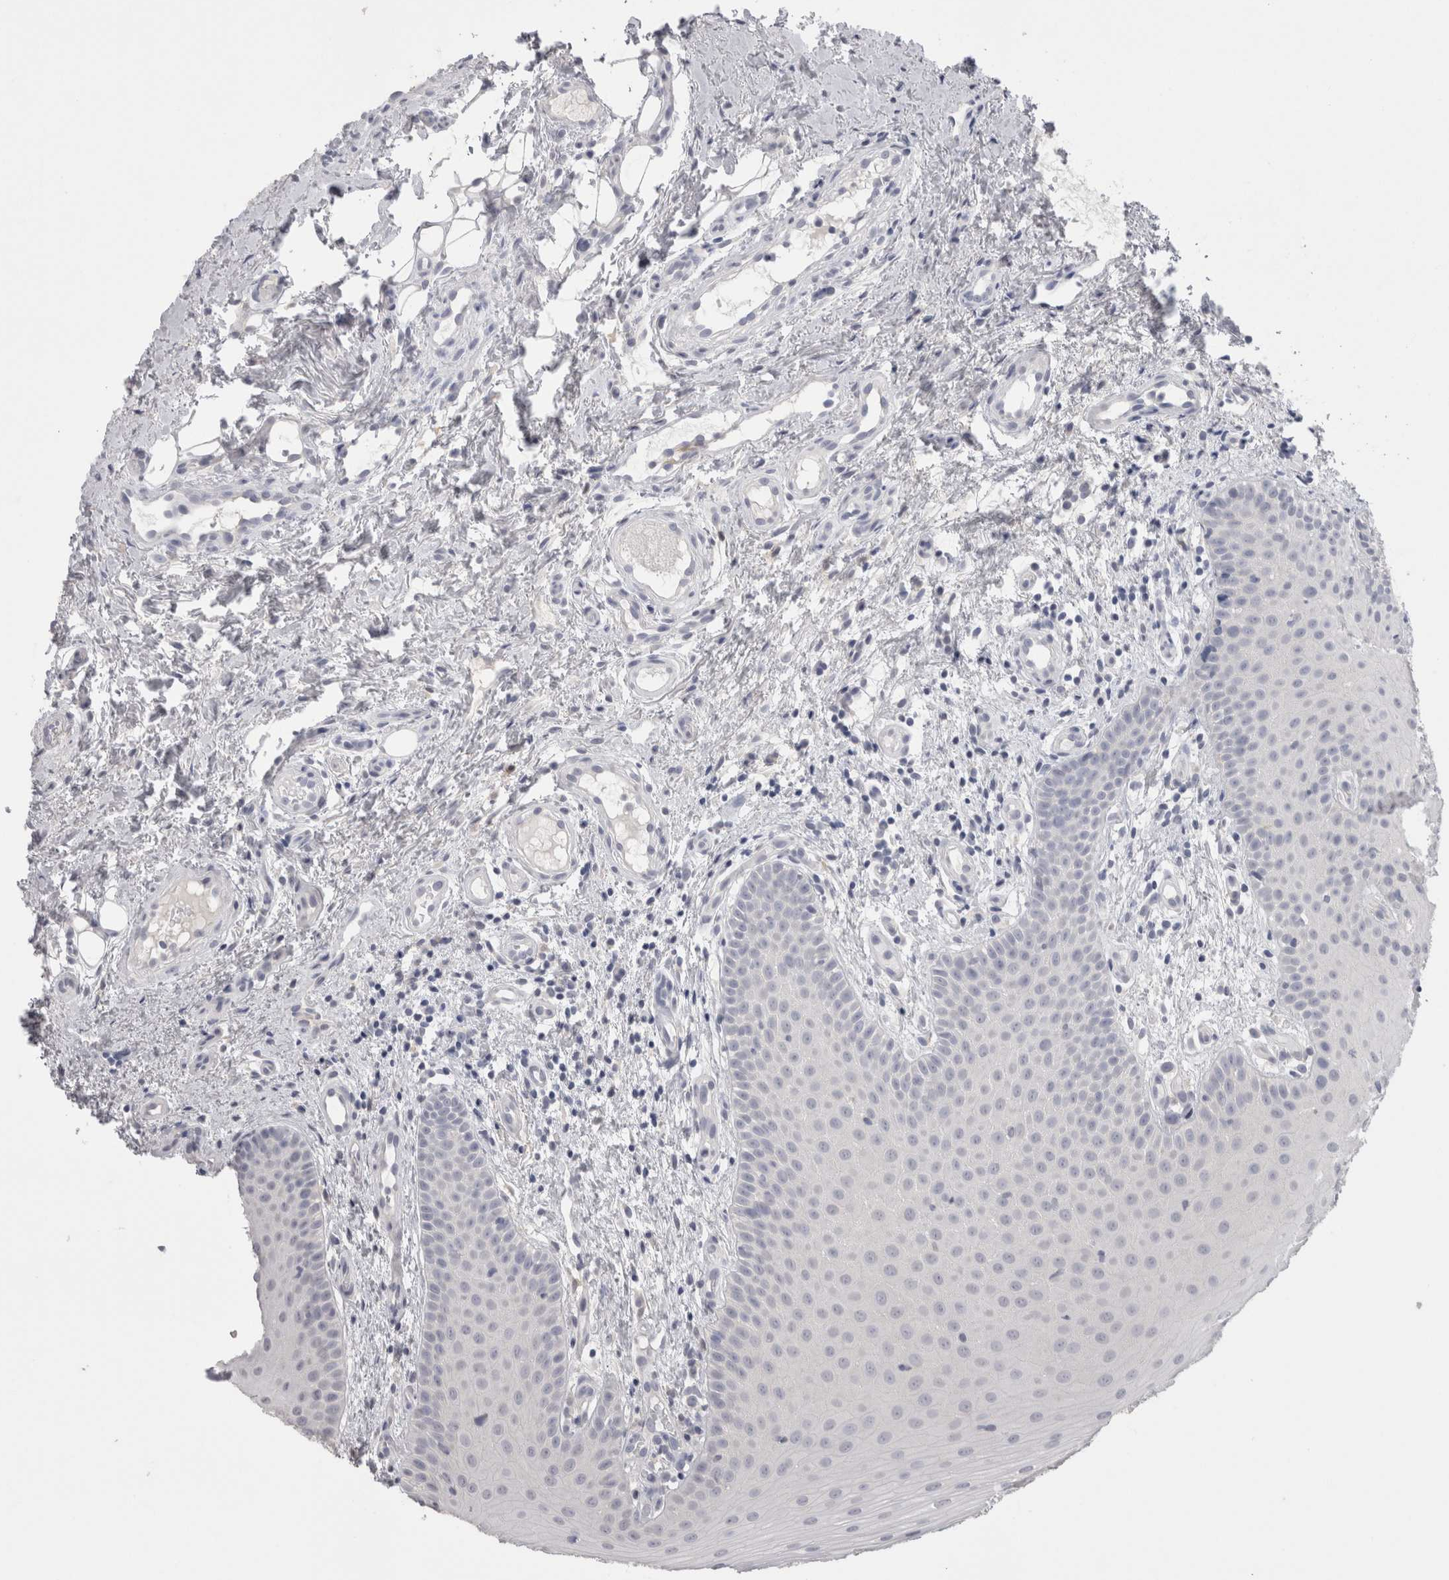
{"staining": {"intensity": "negative", "quantity": "none", "location": "none"}, "tissue": "oral mucosa", "cell_type": "Squamous epithelial cells", "image_type": "normal", "snomed": [{"axis": "morphology", "description": "Normal tissue, NOS"}, {"axis": "topography", "description": "Oral tissue"}], "caption": "Unremarkable oral mucosa was stained to show a protein in brown. There is no significant staining in squamous epithelial cells. Brightfield microscopy of IHC stained with DAB (3,3'-diaminobenzidine) (brown) and hematoxylin (blue), captured at high magnification.", "gene": "SUCNR1", "patient": {"sex": "male", "age": 60}}